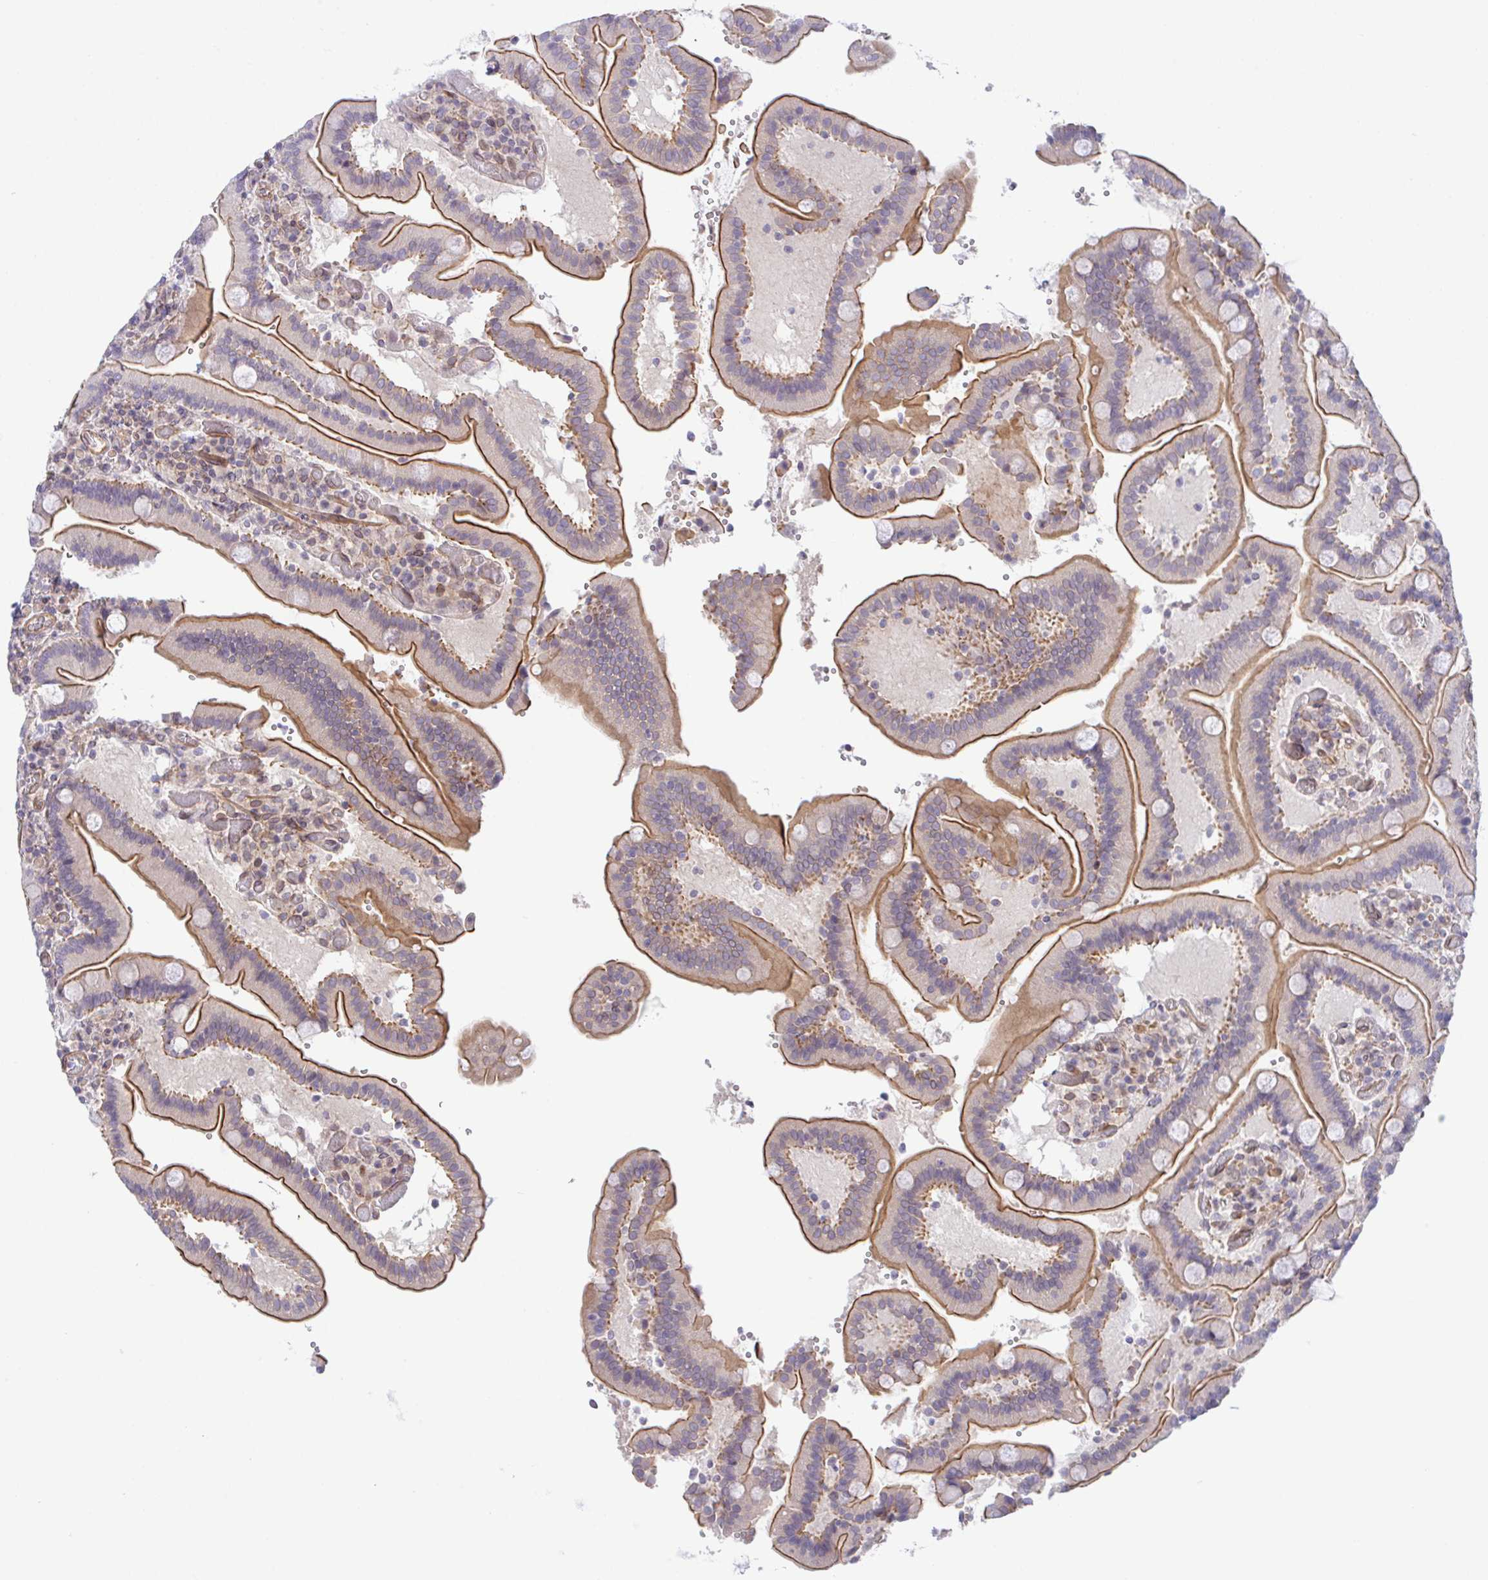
{"staining": {"intensity": "moderate", "quantity": "25%-75%", "location": "cytoplasmic/membranous"}, "tissue": "duodenum", "cell_type": "Glandular cells", "image_type": "normal", "snomed": [{"axis": "morphology", "description": "Normal tissue, NOS"}, {"axis": "topography", "description": "Duodenum"}], "caption": "Moderate cytoplasmic/membranous staining is identified in about 25%-75% of glandular cells in unremarkable duodenum. (DAB (3,3'-diaminobenzidine) IHC with brightfield microscopy, high magnification).", "gene": "ZBED3", "patient": {"sex": "female", "age": 62}}